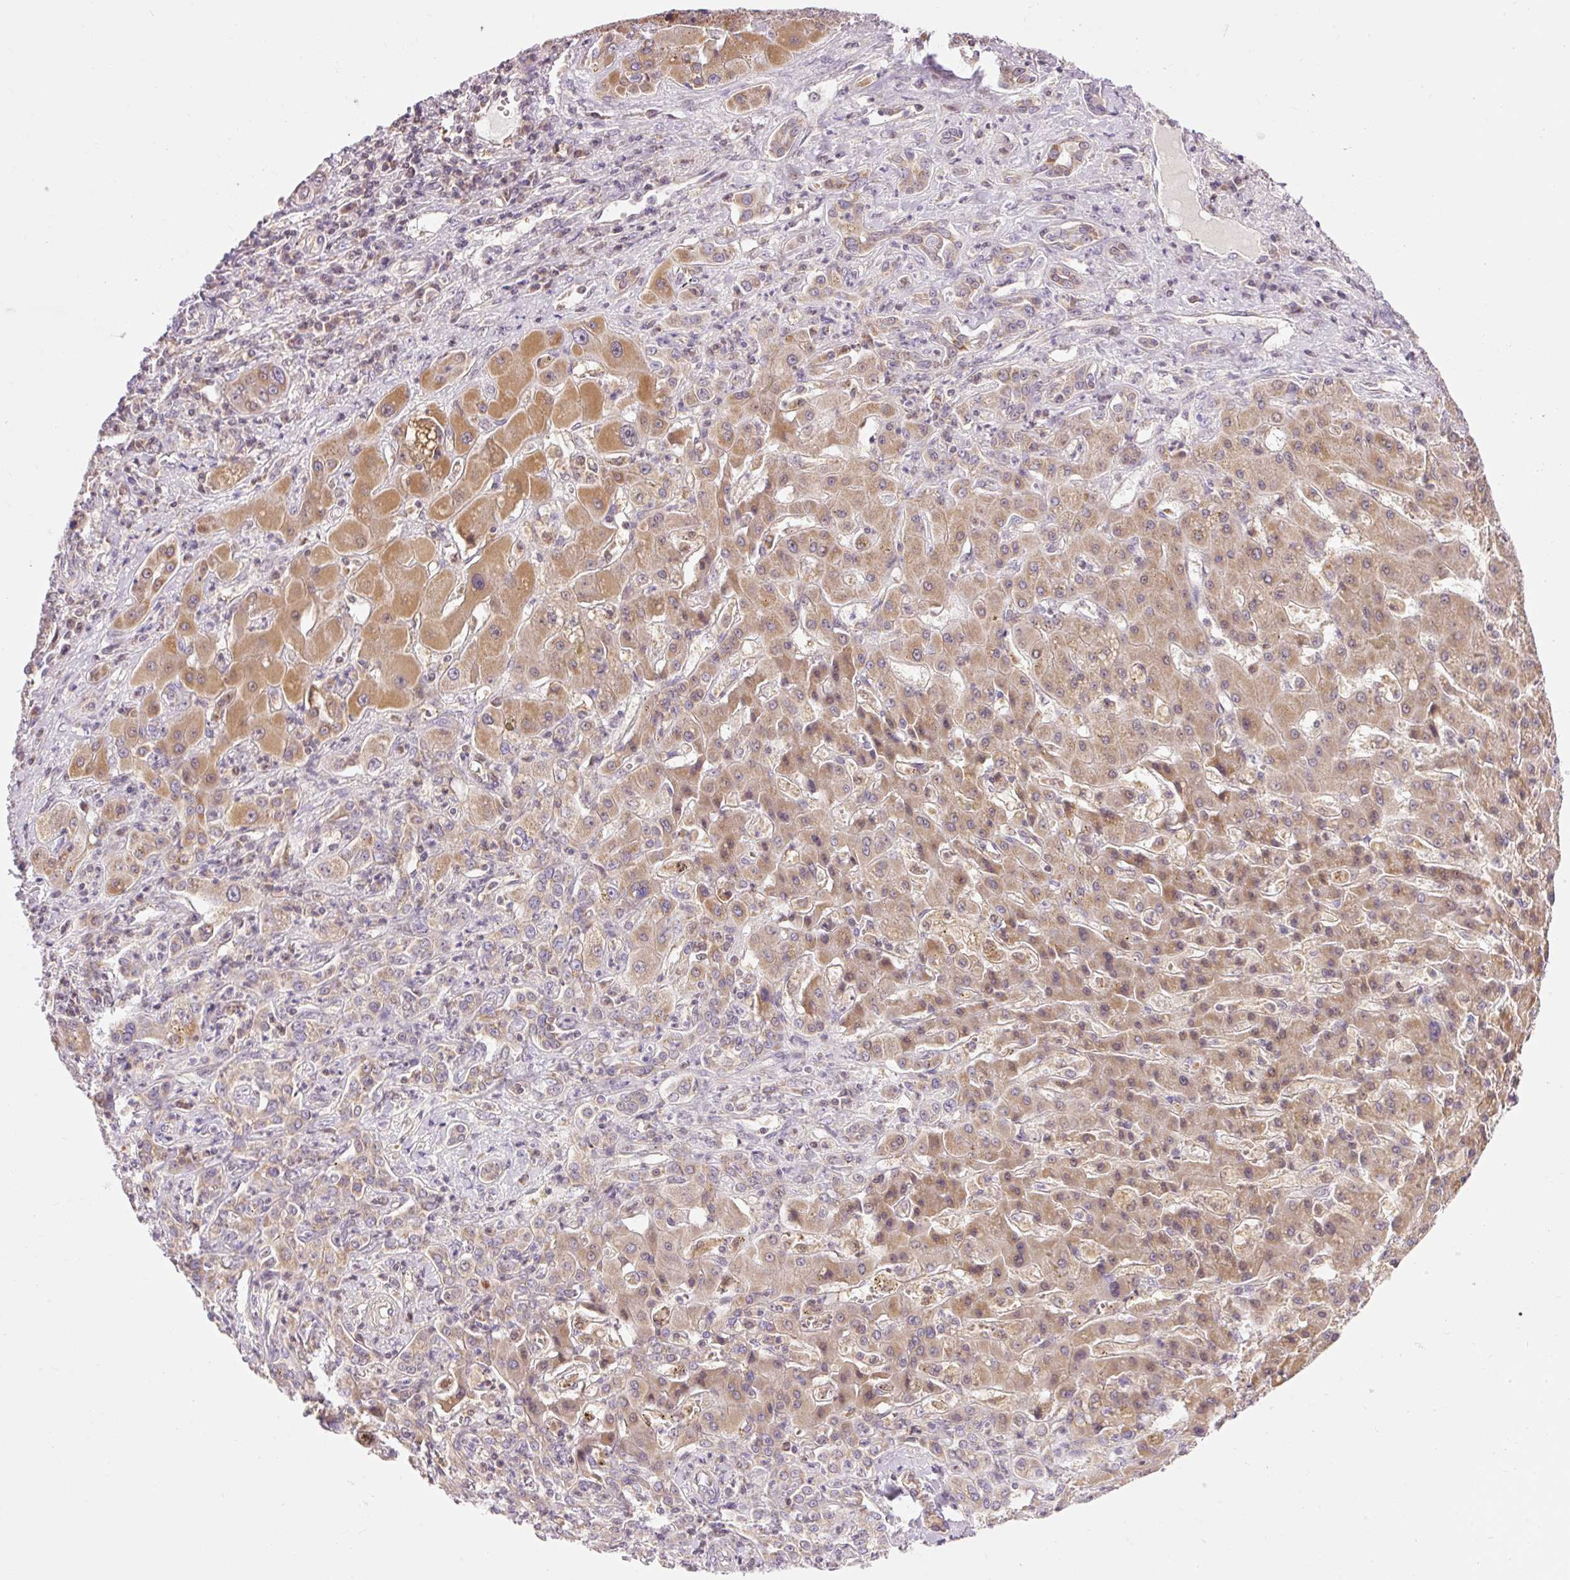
{"staining": {"intensity": "moderate", "quantity": ">75%", "location": "cytoplasmic/membranous,nuclear"}, "tissue": "liver cancer", "cell_type": "Tumor cells", "image_type": "cancer", "snomed": [{"axis": "morphology", "description": "Cholangiocarcinoma"}, {"axis": "topography", "description": "Liver"}], "caption": "High-power microscopy captured an immunohistochemistry (IHC) micrograph of cholangiocarcinoma (liver), revealing moderate cytoplasmic/membranous and nuclear expression in approximately >75% of tumor cells.", "gene": "IMMT", "patient": {"sex": "male", "age": 67}}